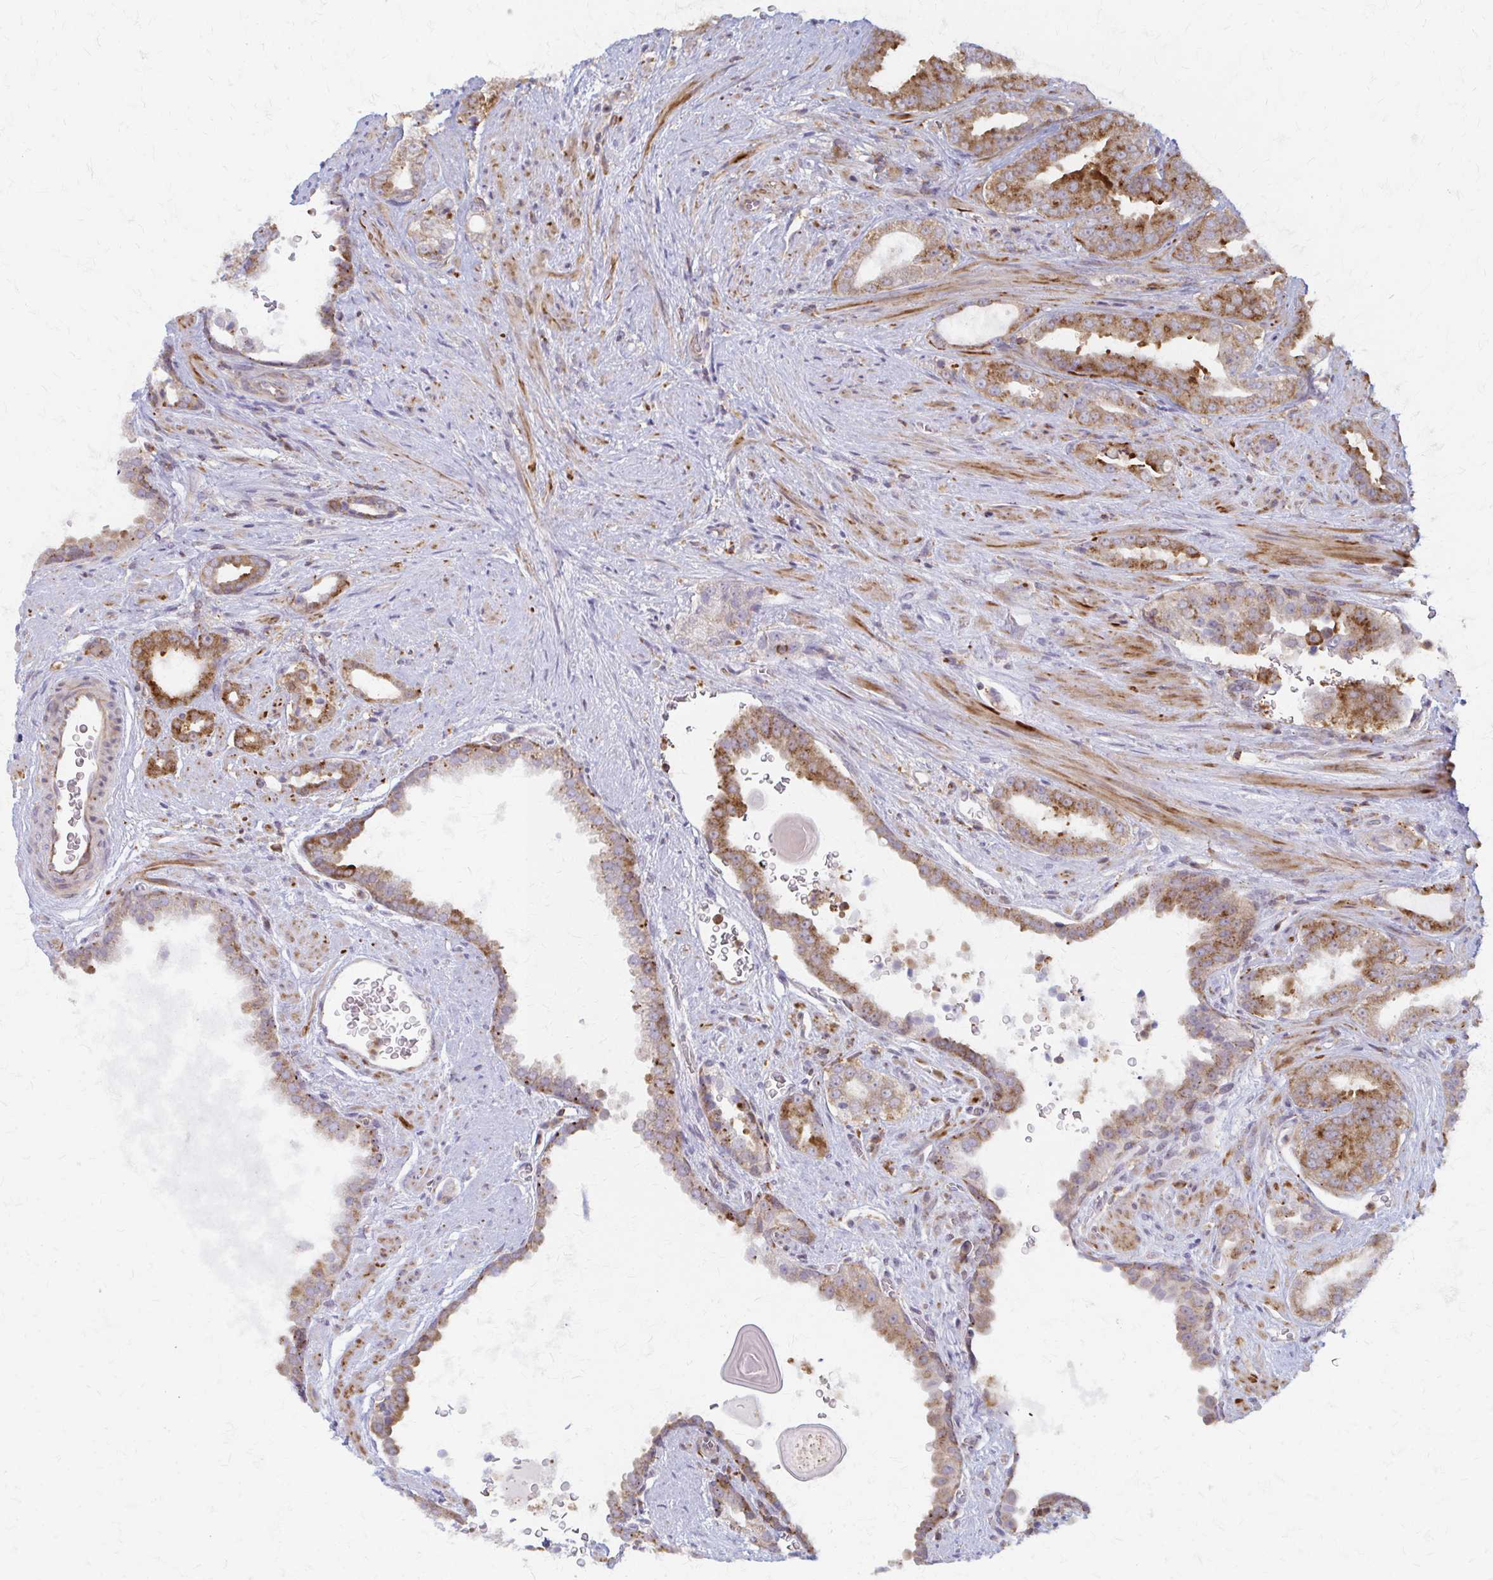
{"staining": {"intensity": "moderate", "quantity": ">75%", "location": "cytoplasmic/membranous"}, "tissue": "prostate cancer", "cell_type": "Tumor cells", "image_type": "cancer", "snomed": [{"axis": "morphology", "description": "Adenocarcinoma, Low grade"}, {"axis": "topography", "description": "Prostate"}], "caption": "The immunohistochemical stain highlights moderate cytoplasmic/membranous expression in tumor cells of prostate cancer (adenocarcinoma (low-grade)) tissue.", "gene": "ARHGAP35", "patient": {"sex": "male", "age": 67}}